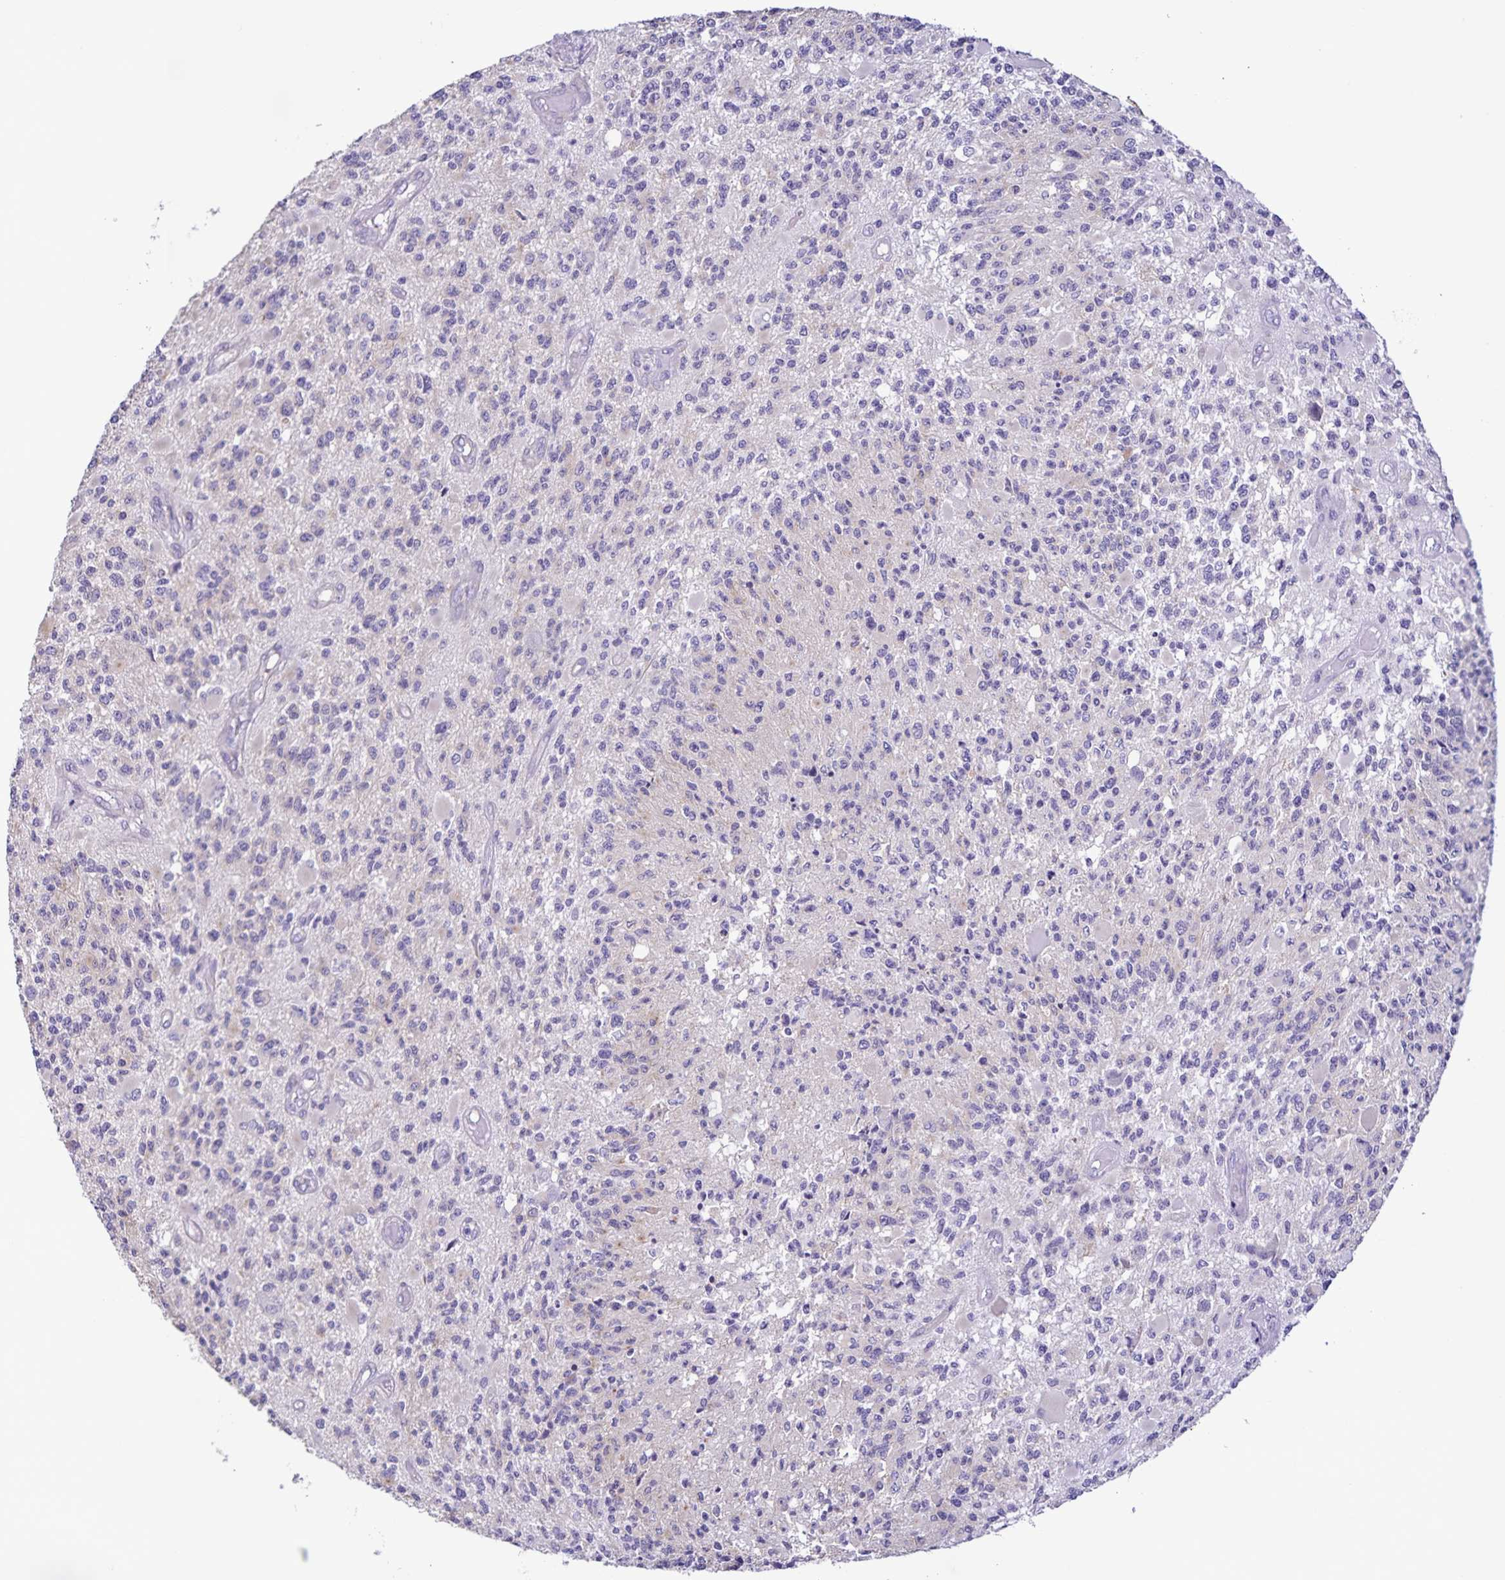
{"staining": {"intensity": "negative", "quantity": "none", "location": "none"}, "tissue": "glioma", "cell_type": "Tumor cells", "image_type": "cancer", "snomed": [{"axis": "morphology", "description": "Glioma, malignant, High grade"}, {"axis": "topography", "description": "Brain"}], "caption": "Malignant glioma (high-grade) was stained to show a protein in brown. There is no significant expression in tumor cells. (Immunohistochemistry (ihc), brightfield microscopy, high magnification).", "gene": "BOLL", "patient": {"sex": "female", "age": 63}}